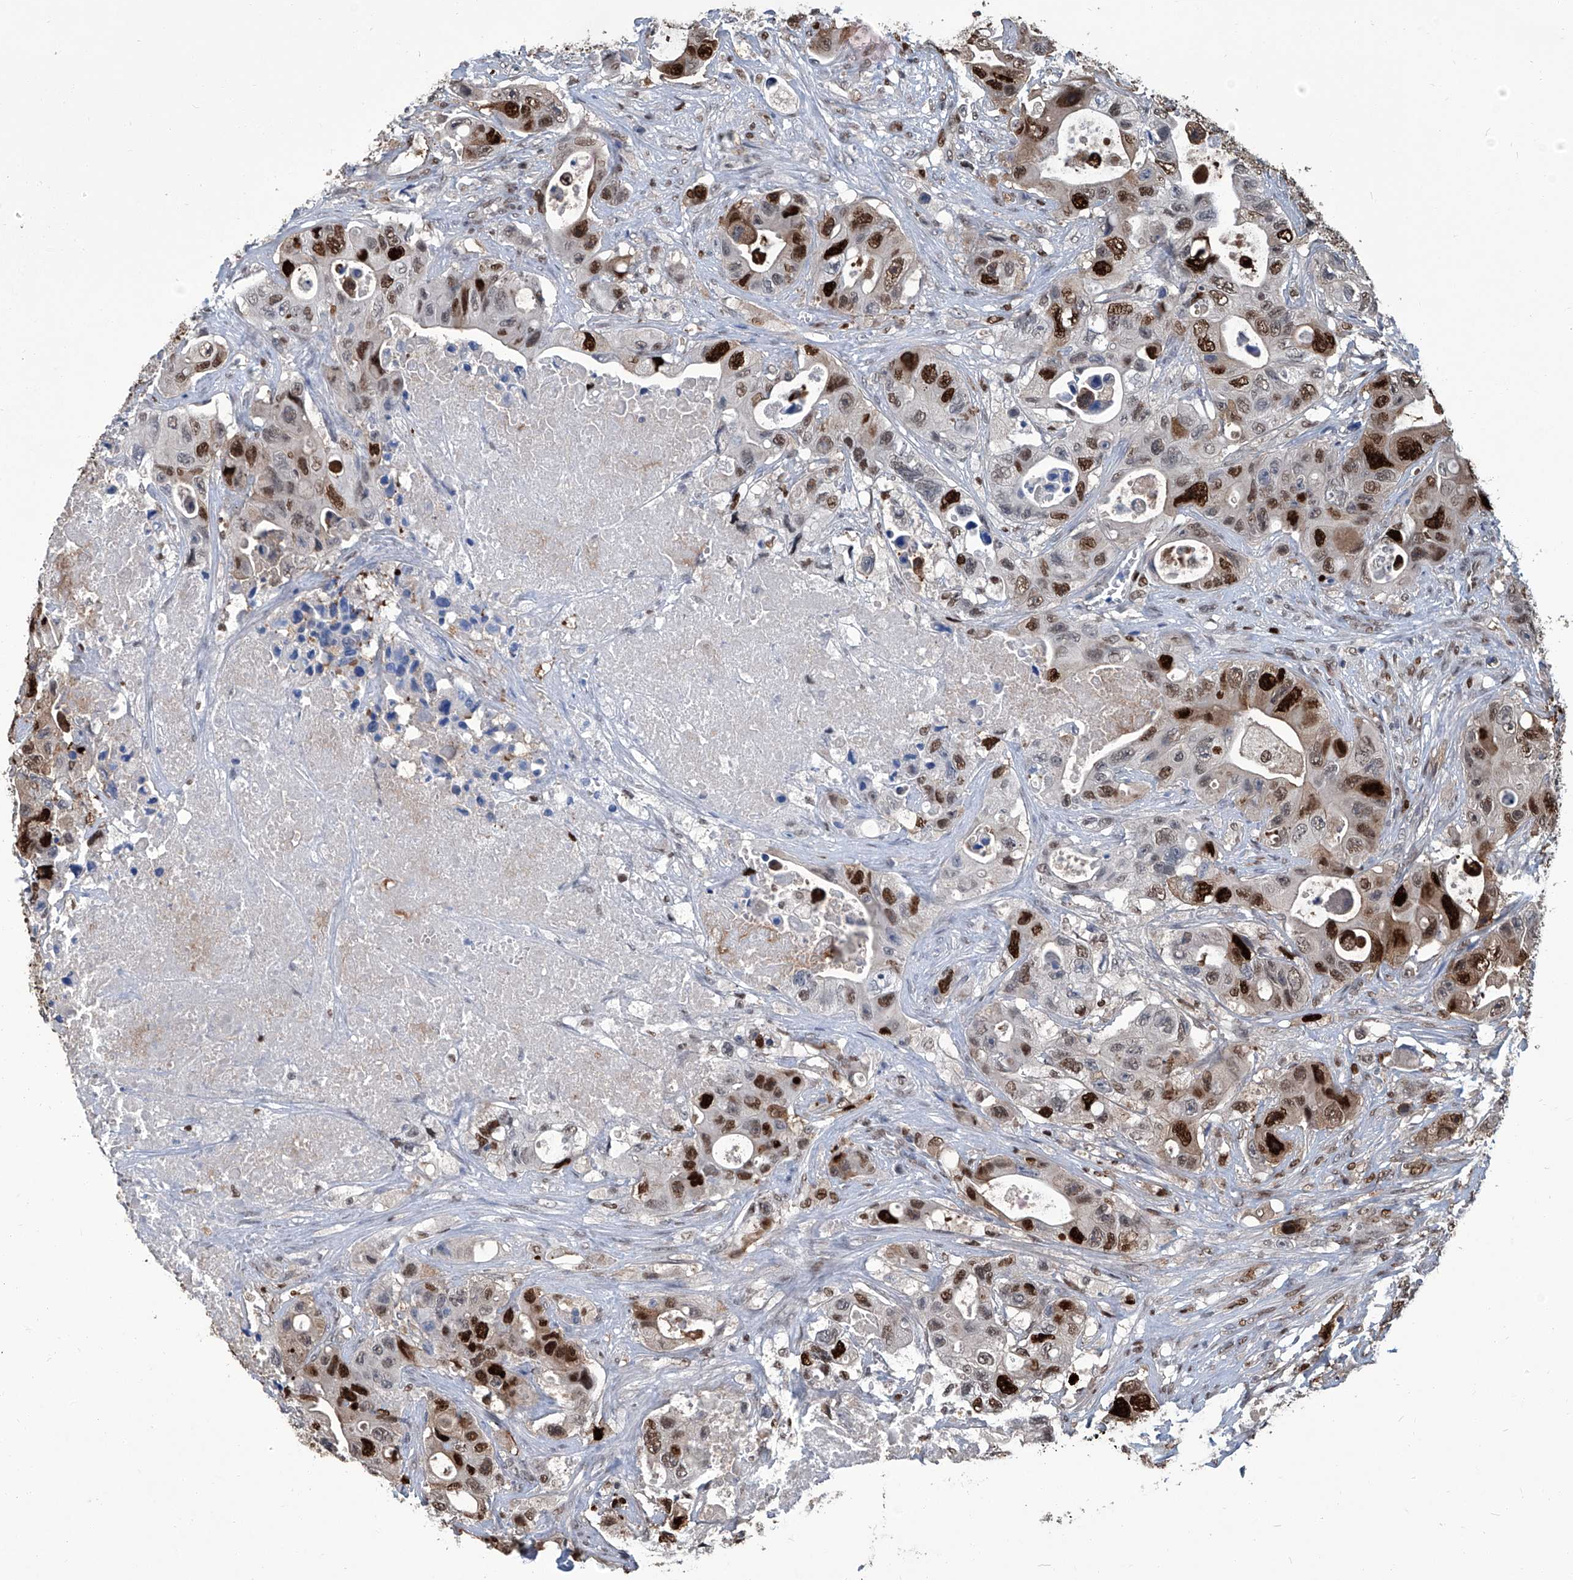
{"staining": {"intensity": "strong", "quantity": "25%-75%", "location": "nuclear"}, "tissue": "colorectal cancer", "cell_type": "Tumor cells", "image_type": "cancer", "snomed": [{"axis": "morphology", "description": "Adenocarcinoma, NOS"}, {"axis": "topography", "description": "Colon"}], "caption": "Colorectal cancer (adenocarcinoma) stained with a protein marker reveals strong staining in tumor cells.", "gene": "PCNA", "patient": {"sex": "female", "age": 46}}